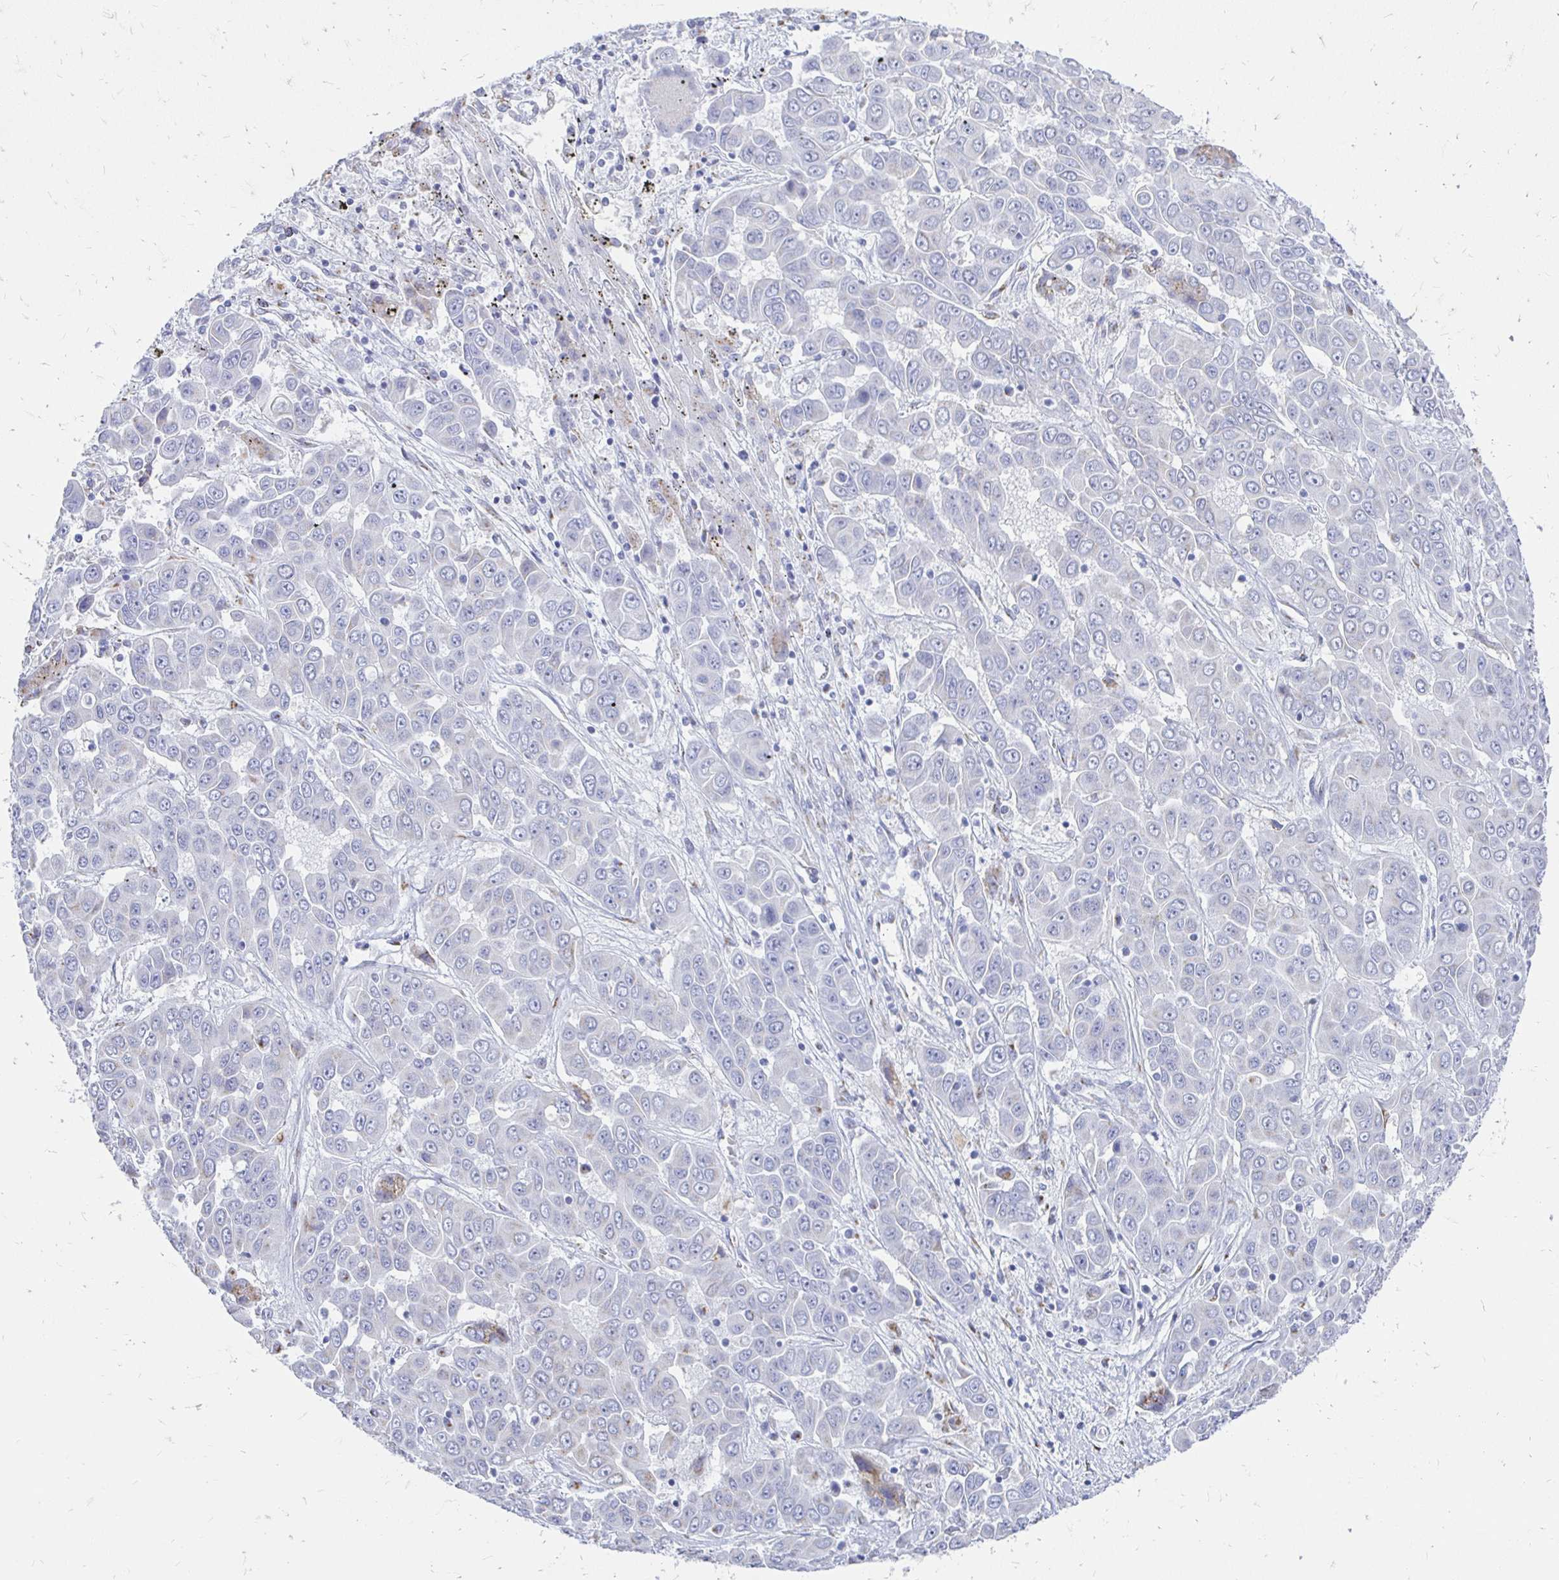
{"staining": {"intensity": "negative", "quantity": "none", "location": "none"}, "tissue": "liver cancer", "cell_type": "Tumor cells", "image_type": "cancer", "snomed": [{"axis": "morphology", "description": "Cholangiocarcinoma"}, {"axis": "topography", "description": "Liver"}], "caption": "Protein analysis of liver cholangiocarcinoma shows no significant positivity in tumor cells. (Immunohistochemistry, brightfield microscopy, high magnification).", "gene": "PAGE4", "patient": {"sex": "female", "age": 52}}